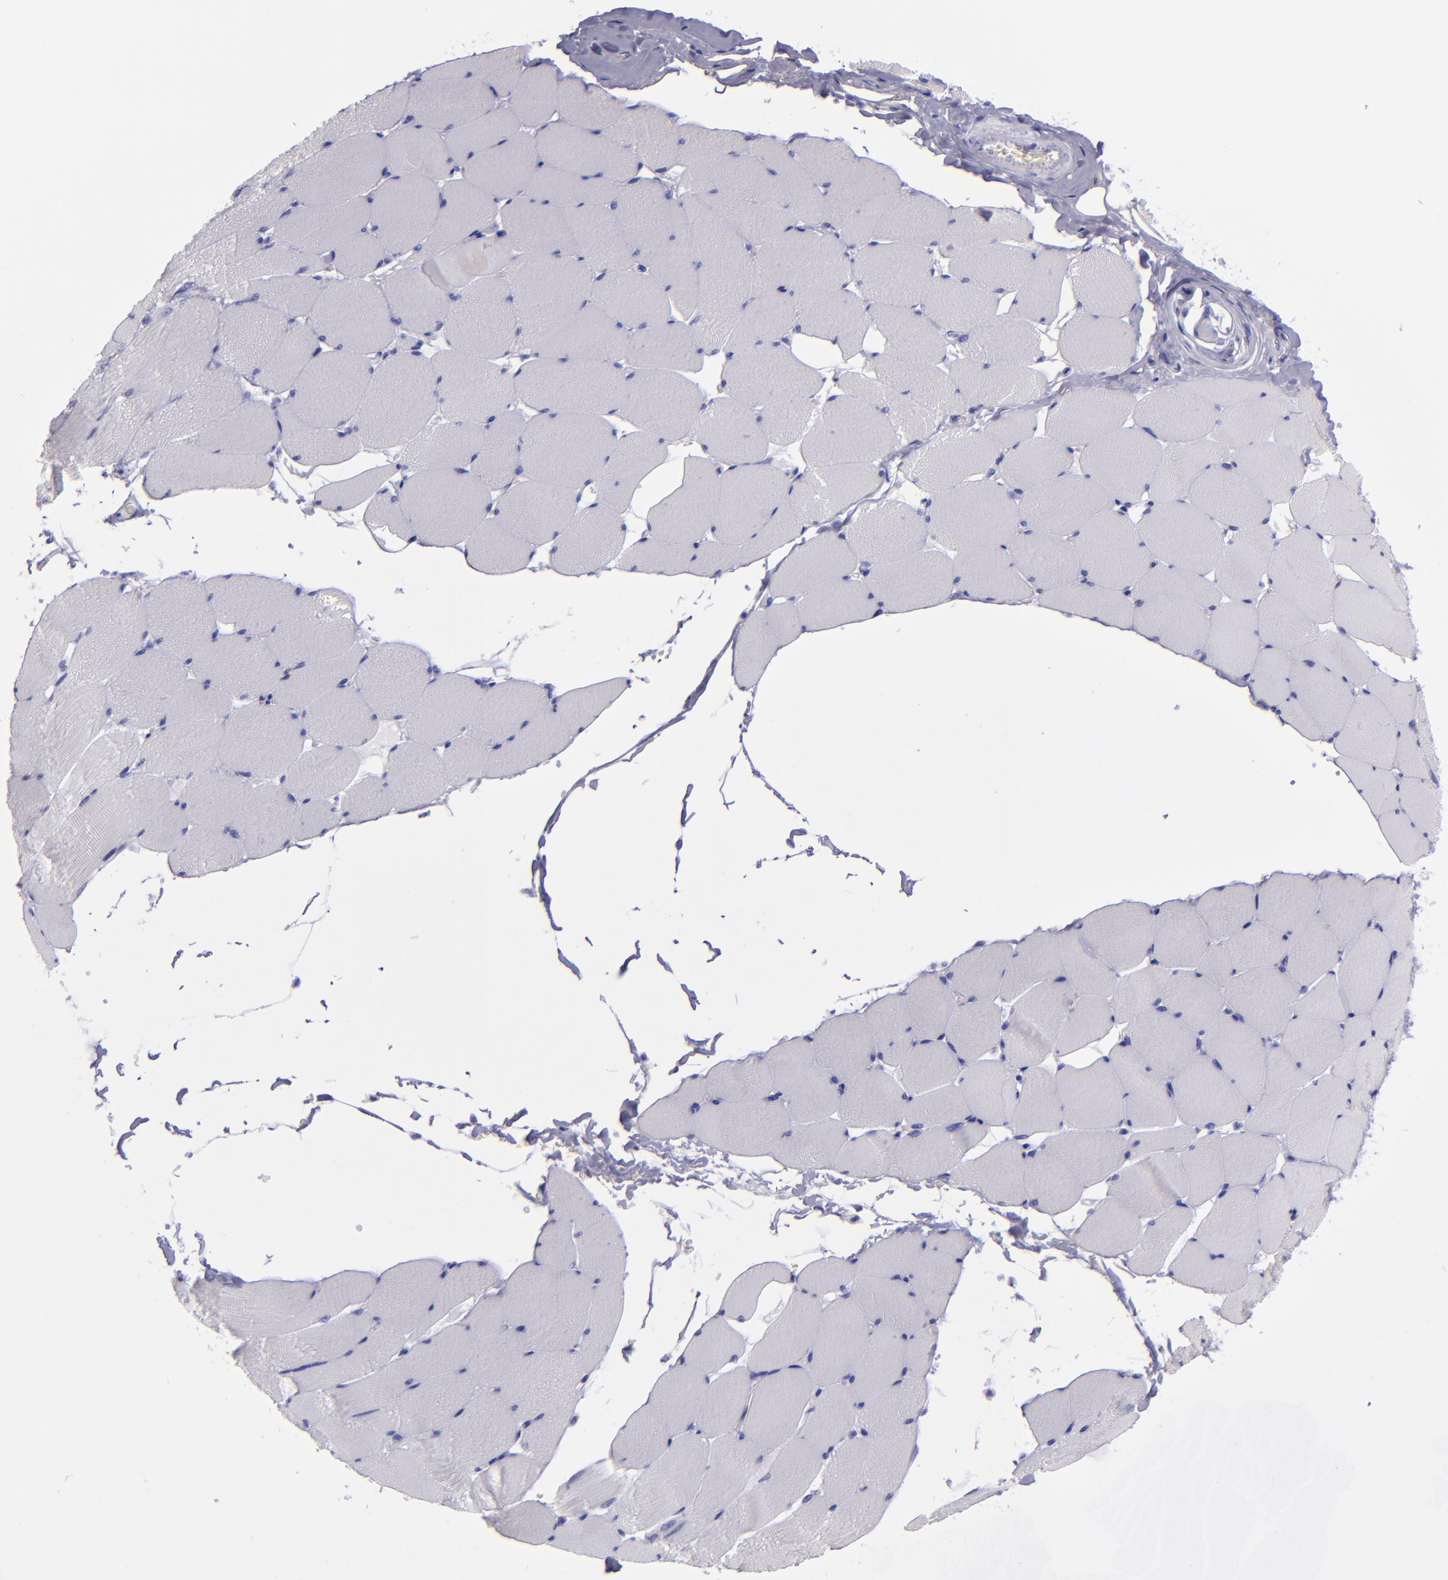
{"staining": {"intensity": "negative", "quantity": "none", "location": "none"}, "tissue": "skeletal muscle", "cell_type": "Myocytes", "image_type": "normal", "snomed": [{"axis": "morphology", "description": "Normal tissue, NOS"}, {"axis": "topography", "description": "Skeletal muscle"}], "caption": "Immunohistochemical staining of benign skeletal muscle exhibits no significant expression in myocytes. (DAB IHC with hematoxylin counter stain).", "gene": "TOP2A", "patient": {"sex": "male", "age": 62}}